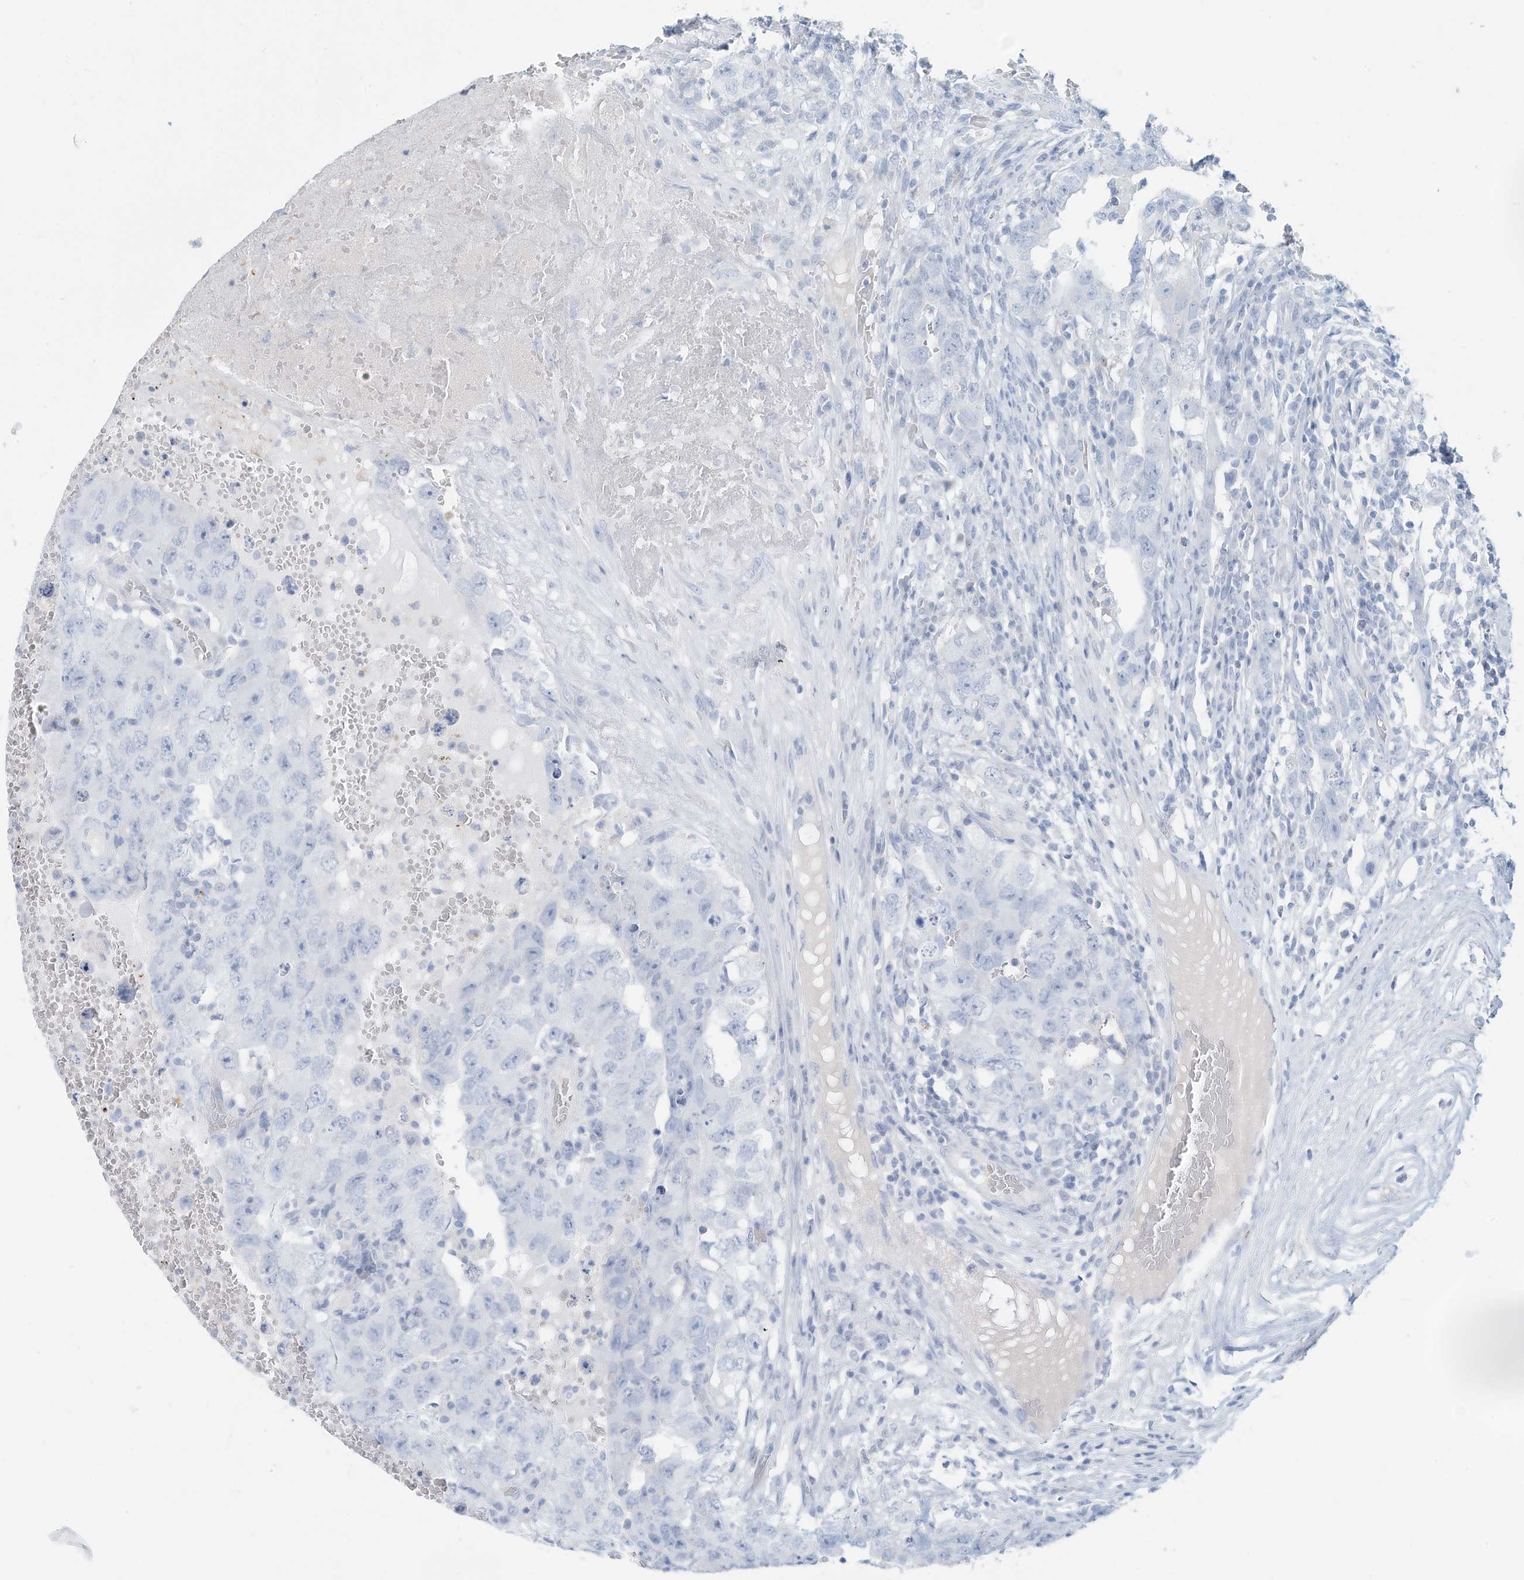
{"staining": {"intensity": "negative", "quantity": "none", "location": "none"}, "tissue": "testis cancer", "cell_type": "Tumor cells", "image_type": "cancer", "snomed": [{"axis": "morphology", "description": "Carcinoma, Embryonal, NOS"}, {"axis": "topography", "description": "Testis"}], "caption": "Immunohistochemistry (IHC) histopathology image of neoplastic tissue: human testis cancer stained with DAB shows no significant protein expression in tumor cells.", "gene": "ERI2", "patient": {"sex": "male", "age": 26}}